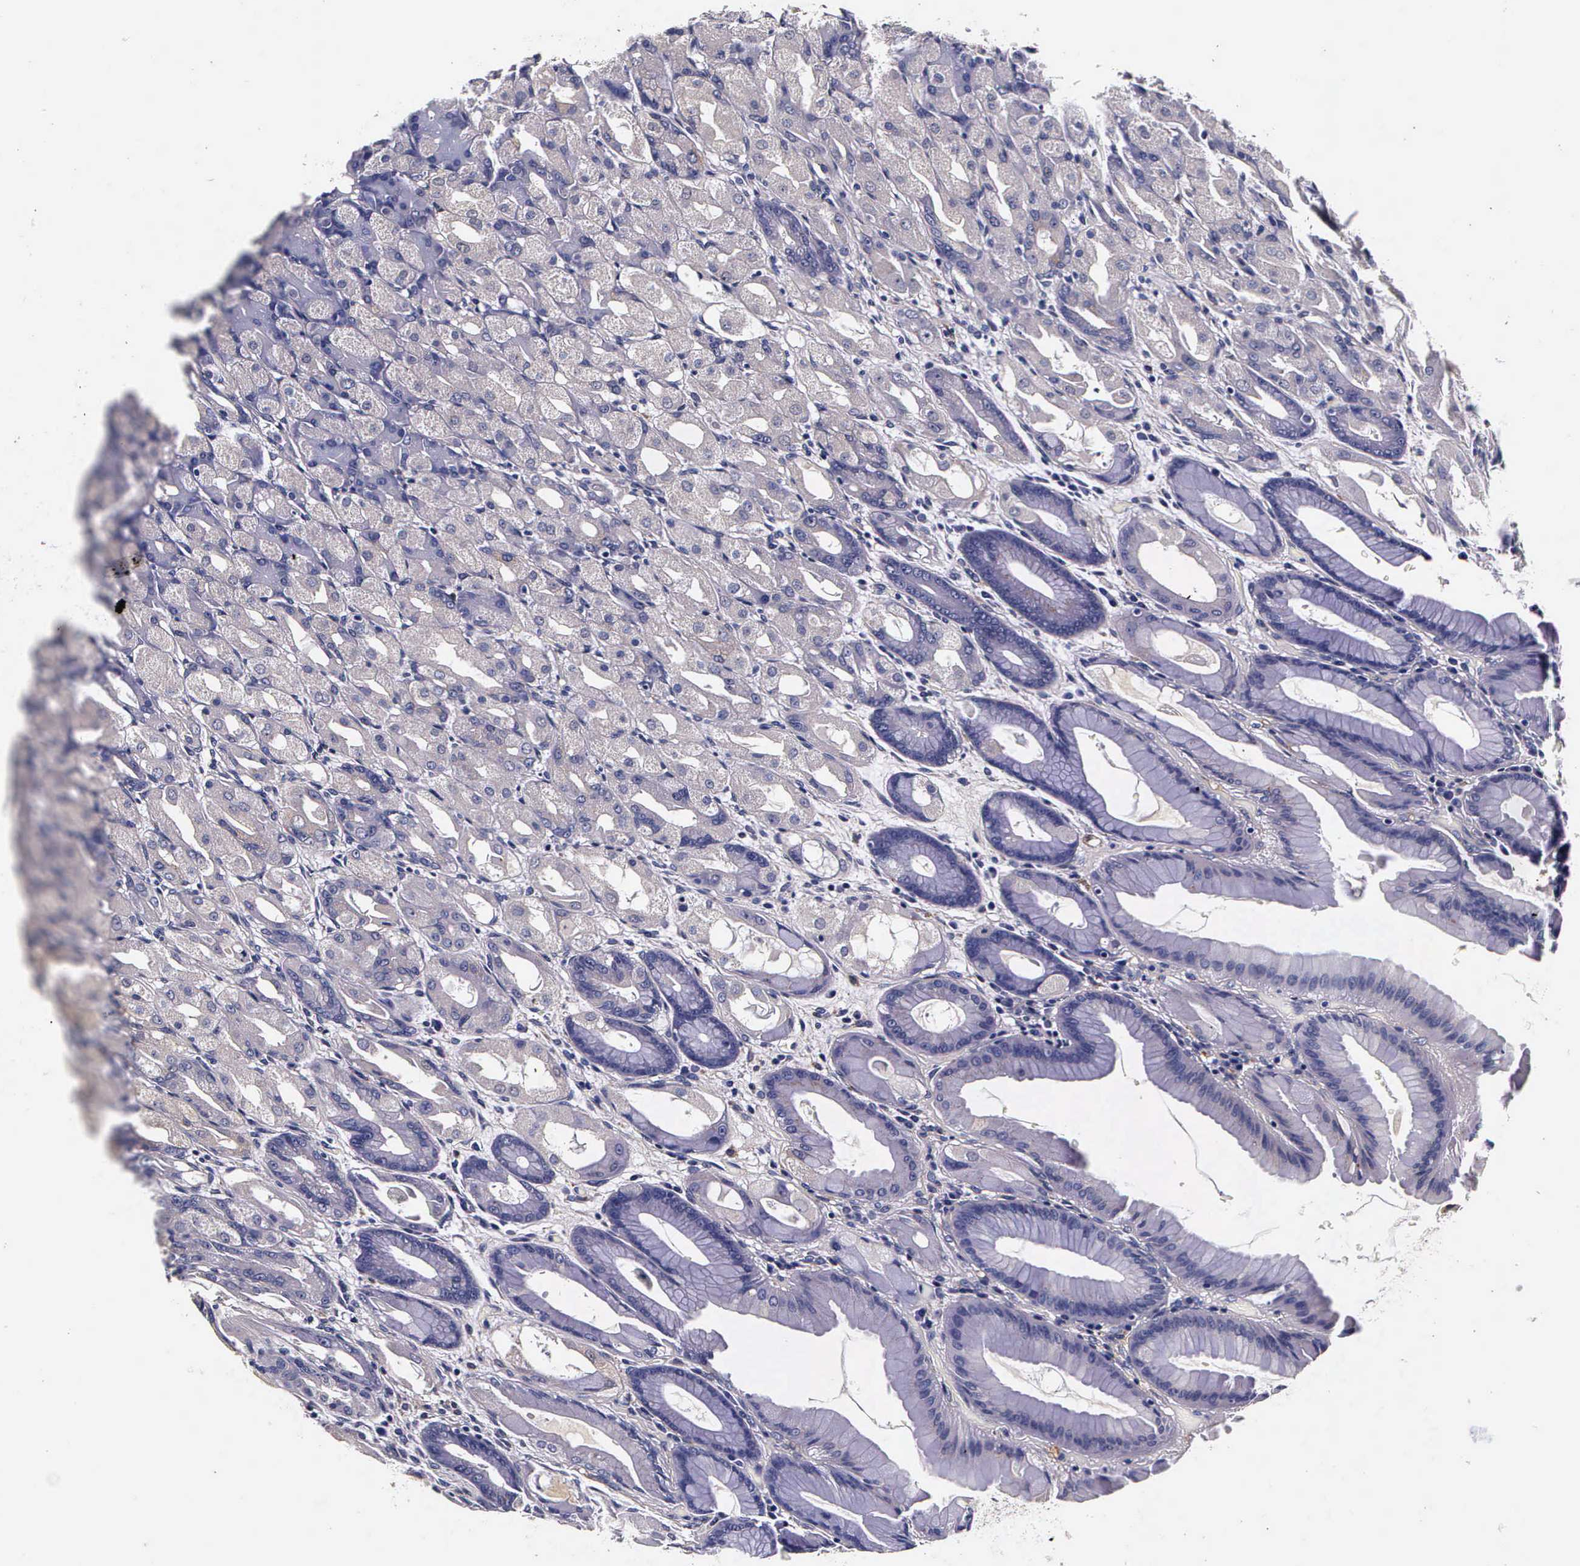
{"staining": {"intensity": "weak", "quantity": "<25%", "location": "cytoplasmic/membranous"}, "tissue": "stomach", "cell_type": "Glandular cells", "image_type": "normal", "snomed": [{"axis": "morphology", "description": "Normal tissue, NOS"}, {"axis": "topography", "description": "Stomach, upper"}], "caption": "Glandular cells are negative for brown protein staining in normal stomach.", "gene": "CTSB", "patient": {"sex": "female", "age": 75}}